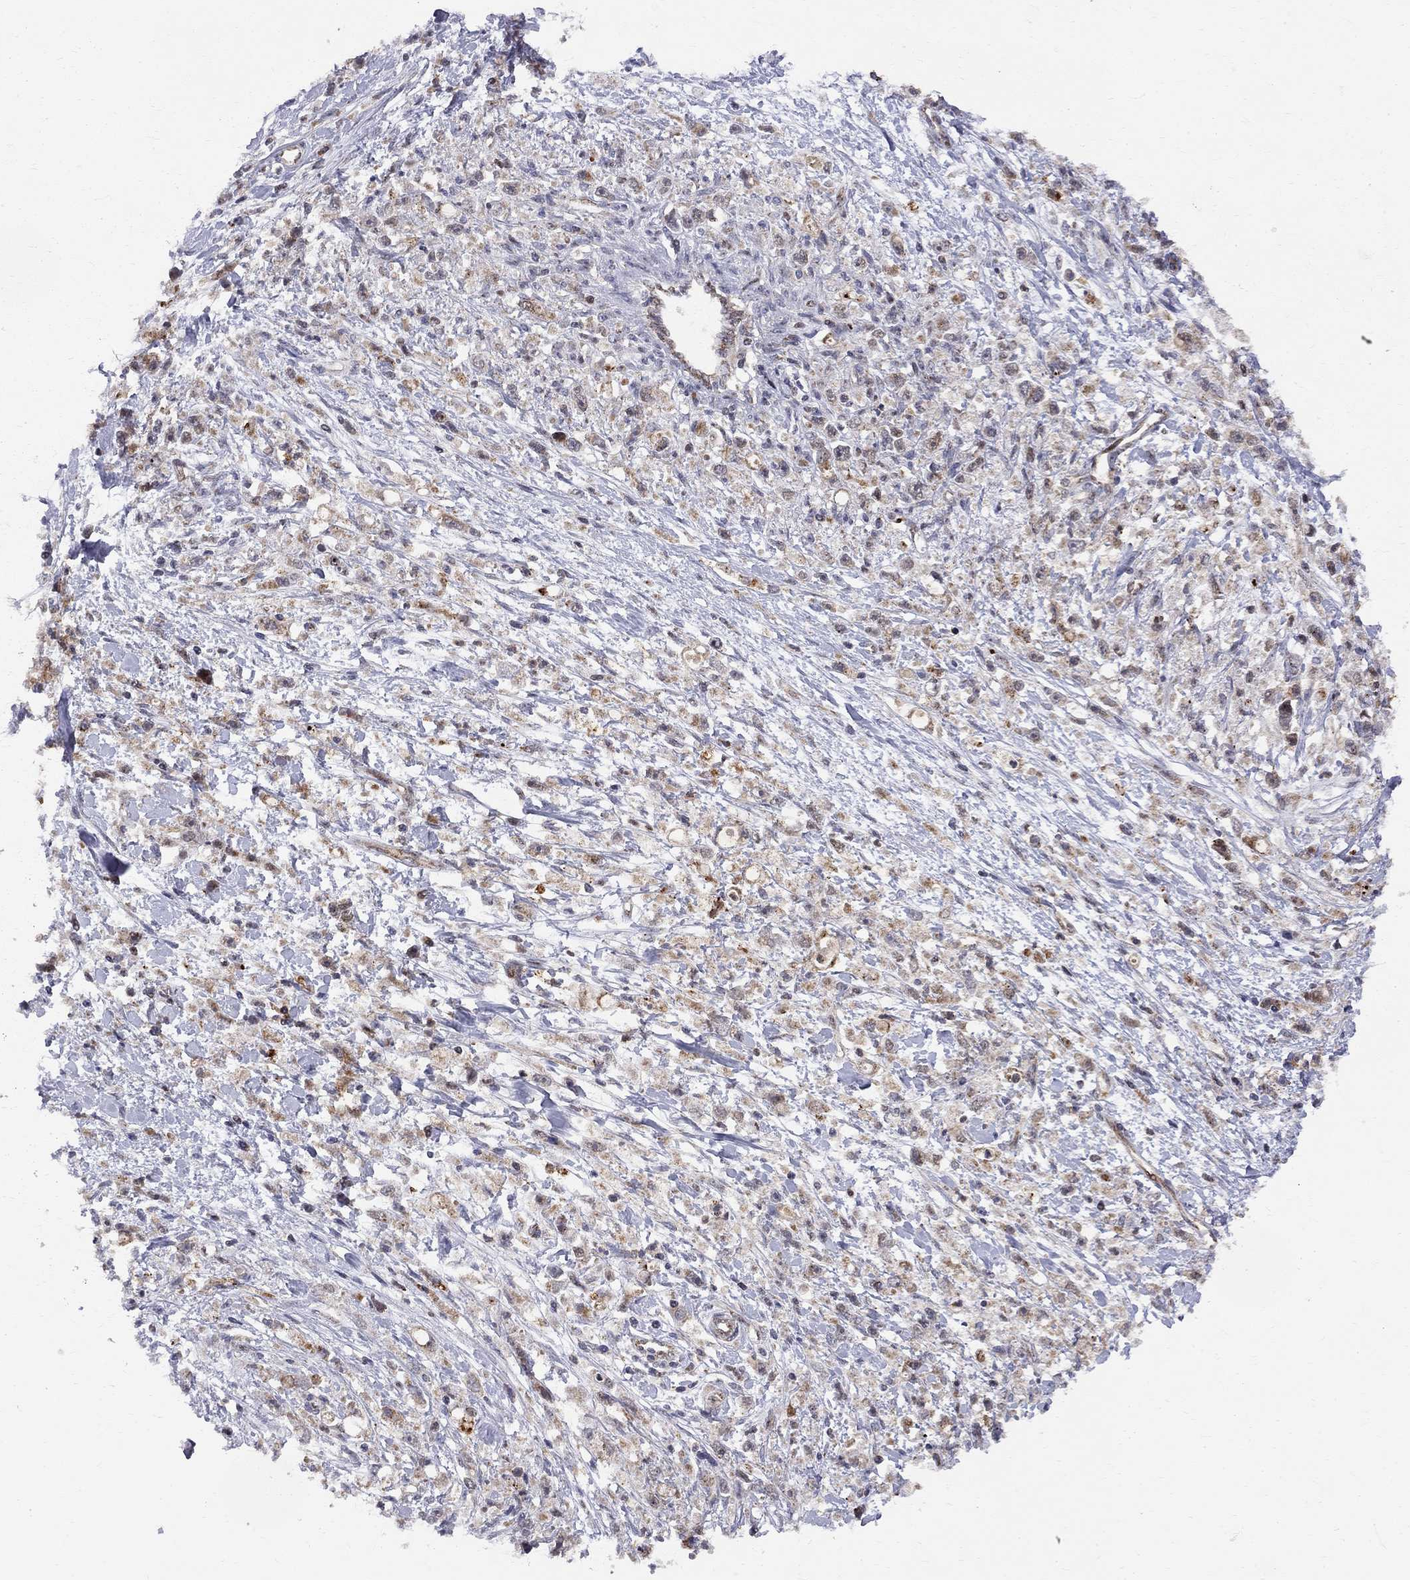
{"staining": {"intensity": "moderate", "quantity": "<25%", "location": "cytoplasmic/membranous"}, "tissue": "stomach cancer", "cell_type": "Tumor cells", "image_type": "cancer", "snomed": [{"axis": "morphology", "description": "Adenocarcinoma, NOS"}, {"axis": "topography", "description": "Stomach"}], "caption": "IHC (DAB (3,3'-diaminobenzidine)) staining of human stomach cancer shows moderate cytoplasmic/membranous protein expression in approximately <25% of tumor cells.", "gene": "ELOB", "patient": {"sex": "female", "age": 59}}